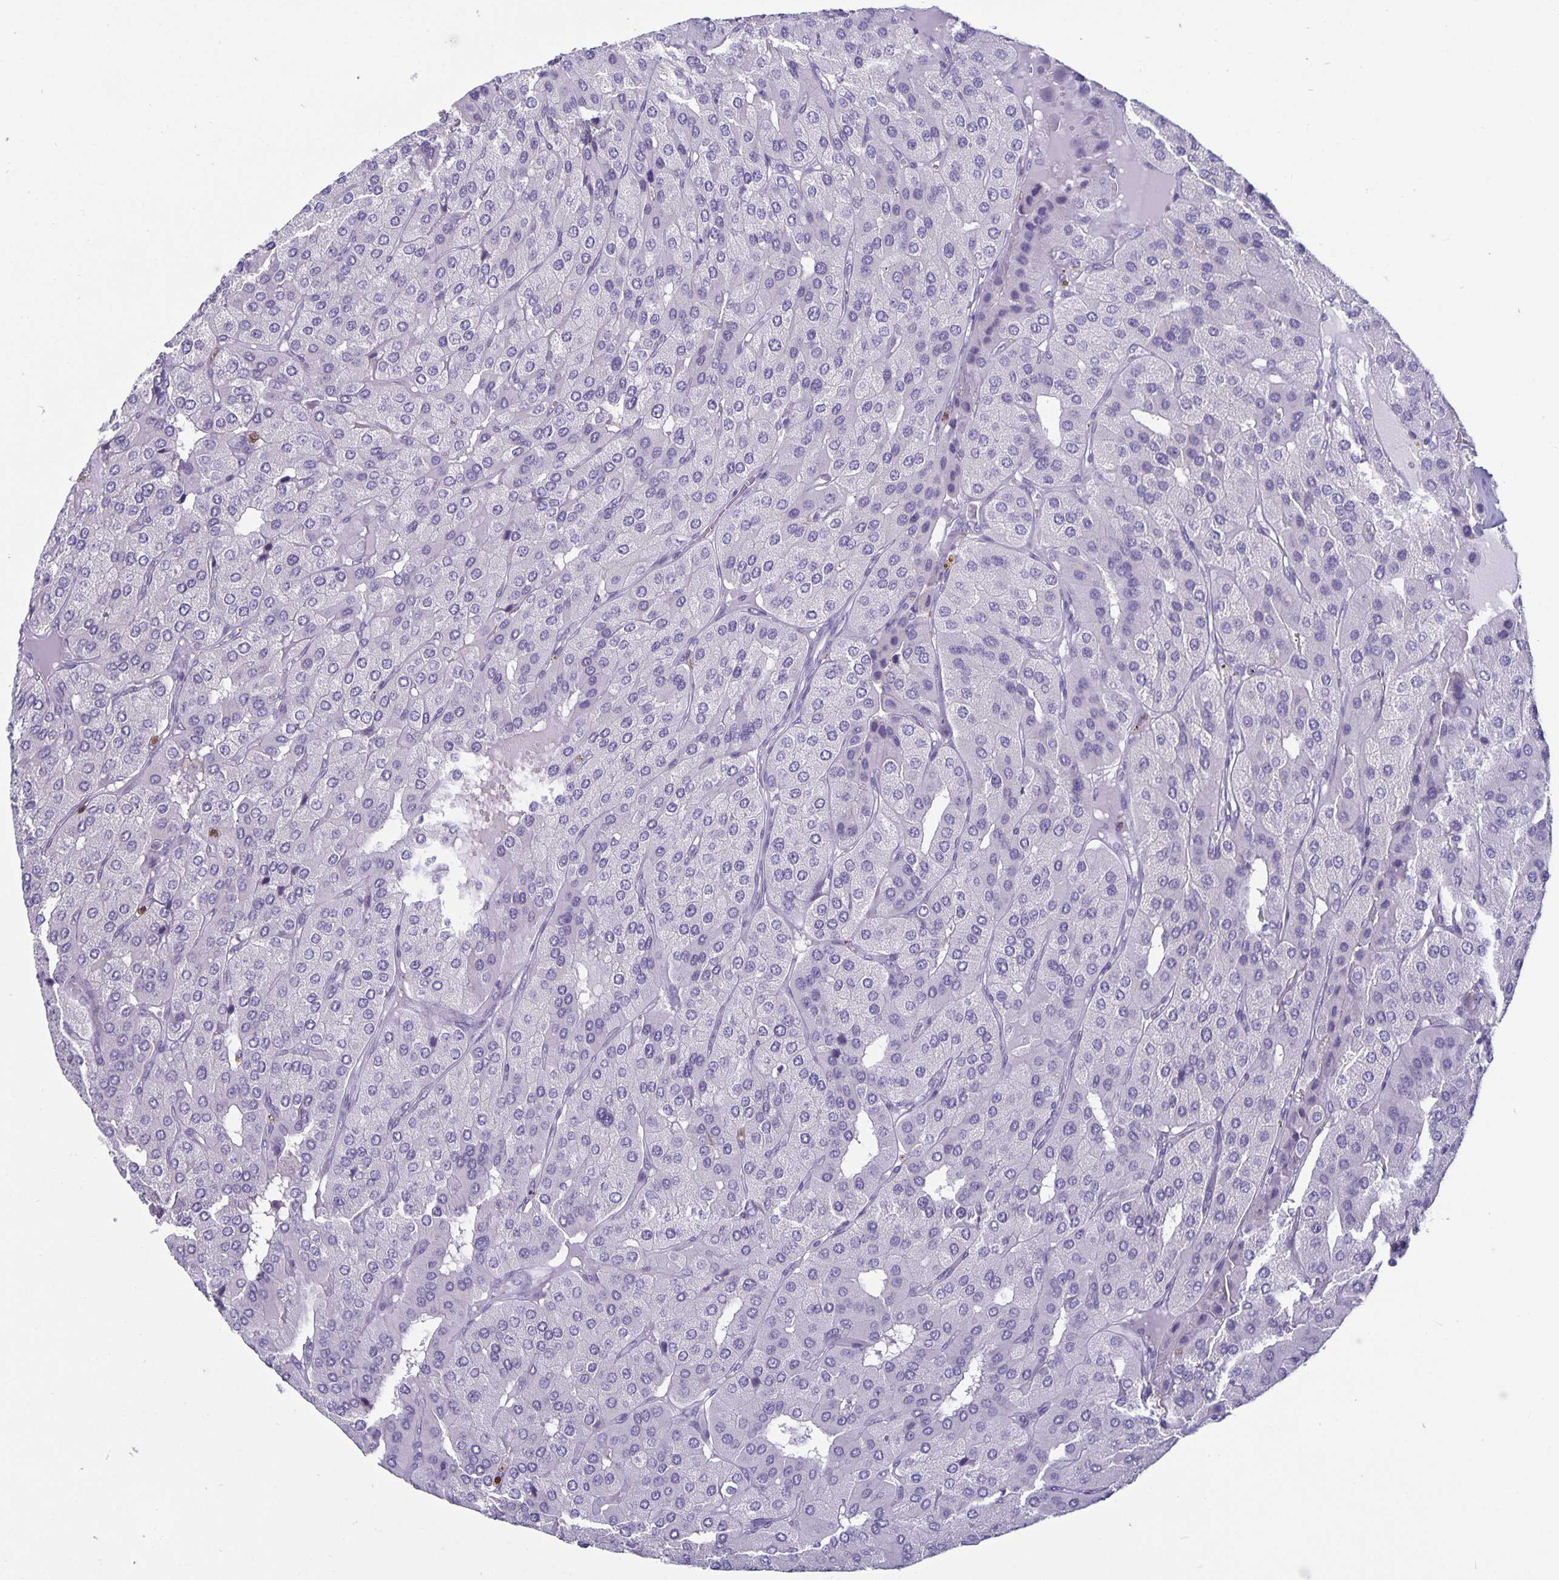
{"staining": {"intensity": "negative", "quantity": "none", "location": "none"}, "tissue": "parathyroid gland", "cell_type": "Glandular cells", "image_type": "normal", "snomed": [{"axis": "morphology", "description": "Normal tissue, NOS"}, {"axis": "morphology", "description": "Adenoma, NOS"}, {"axis": "topography", "description": "Parathyroid gland"}], "caption": "IHC image of benign parathyroid gland: human parathyroid gland stained with DAB demonstrates no significant protein staining in glandular cells.", "gene": "PLCB3", "patient": {"sex": "female", "age": 86}}